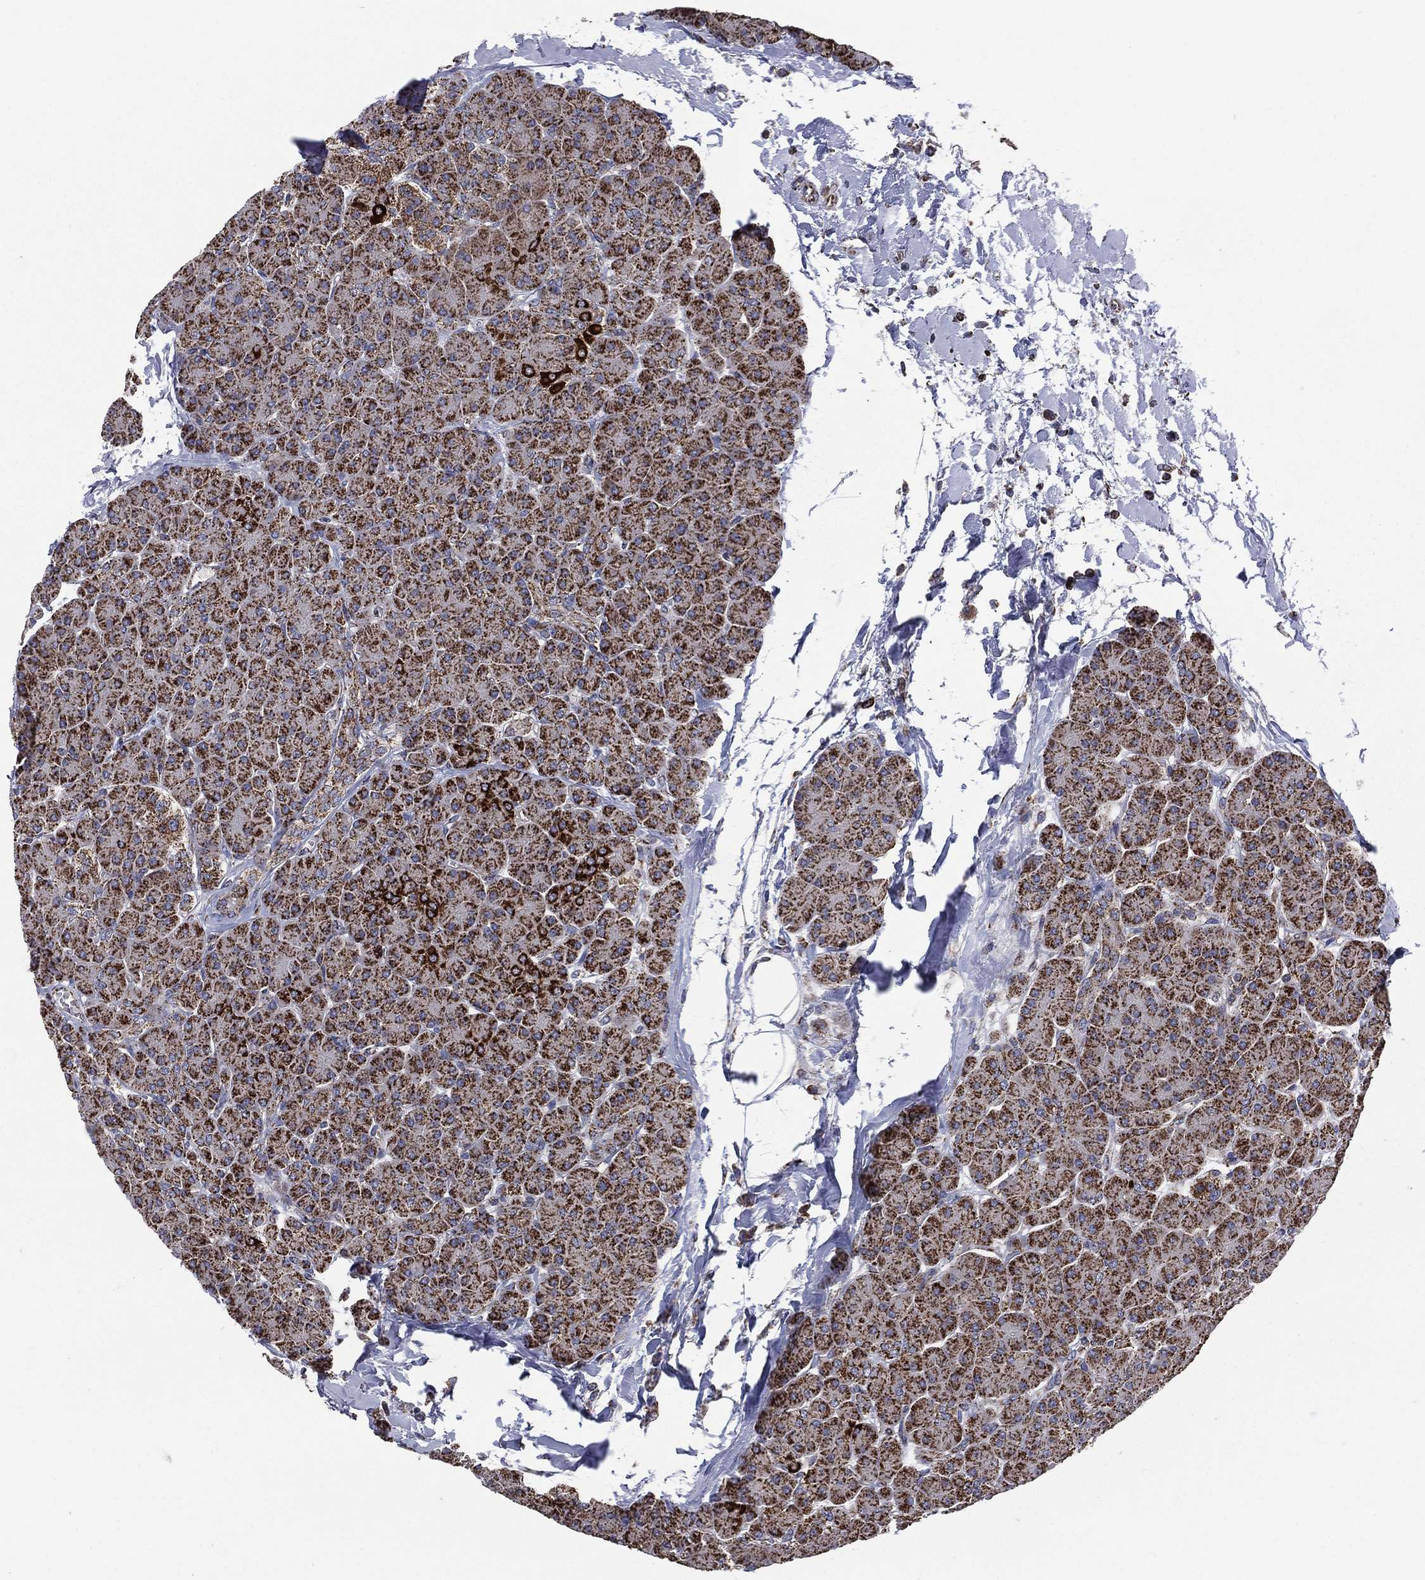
{"staining": {"intensity": "strong", "quantity": ">75%", "location": "cytoplasmic/membranous"}, "tissue": "pancreas", "cell_type": "Exocrine glandular cells", "image_type": "normal", "snomed": [{"axis": "morphology", "description": "Normal tissue, NOS"}, {"axis": "topography", "description": "Pancreas"}], "caption": "Brown immunohistochemical staining in unremarkable human pancreas displays strong cytoplasmic/membranous positivity in approximately >75% of exocrine glandular cells. (Stains: DAB in brown, nuclei in blue, Microscopy: brightfield microscopy at high magnification).", "gene": "GOT2", "patient": {"sex": "female", "age": 44}}